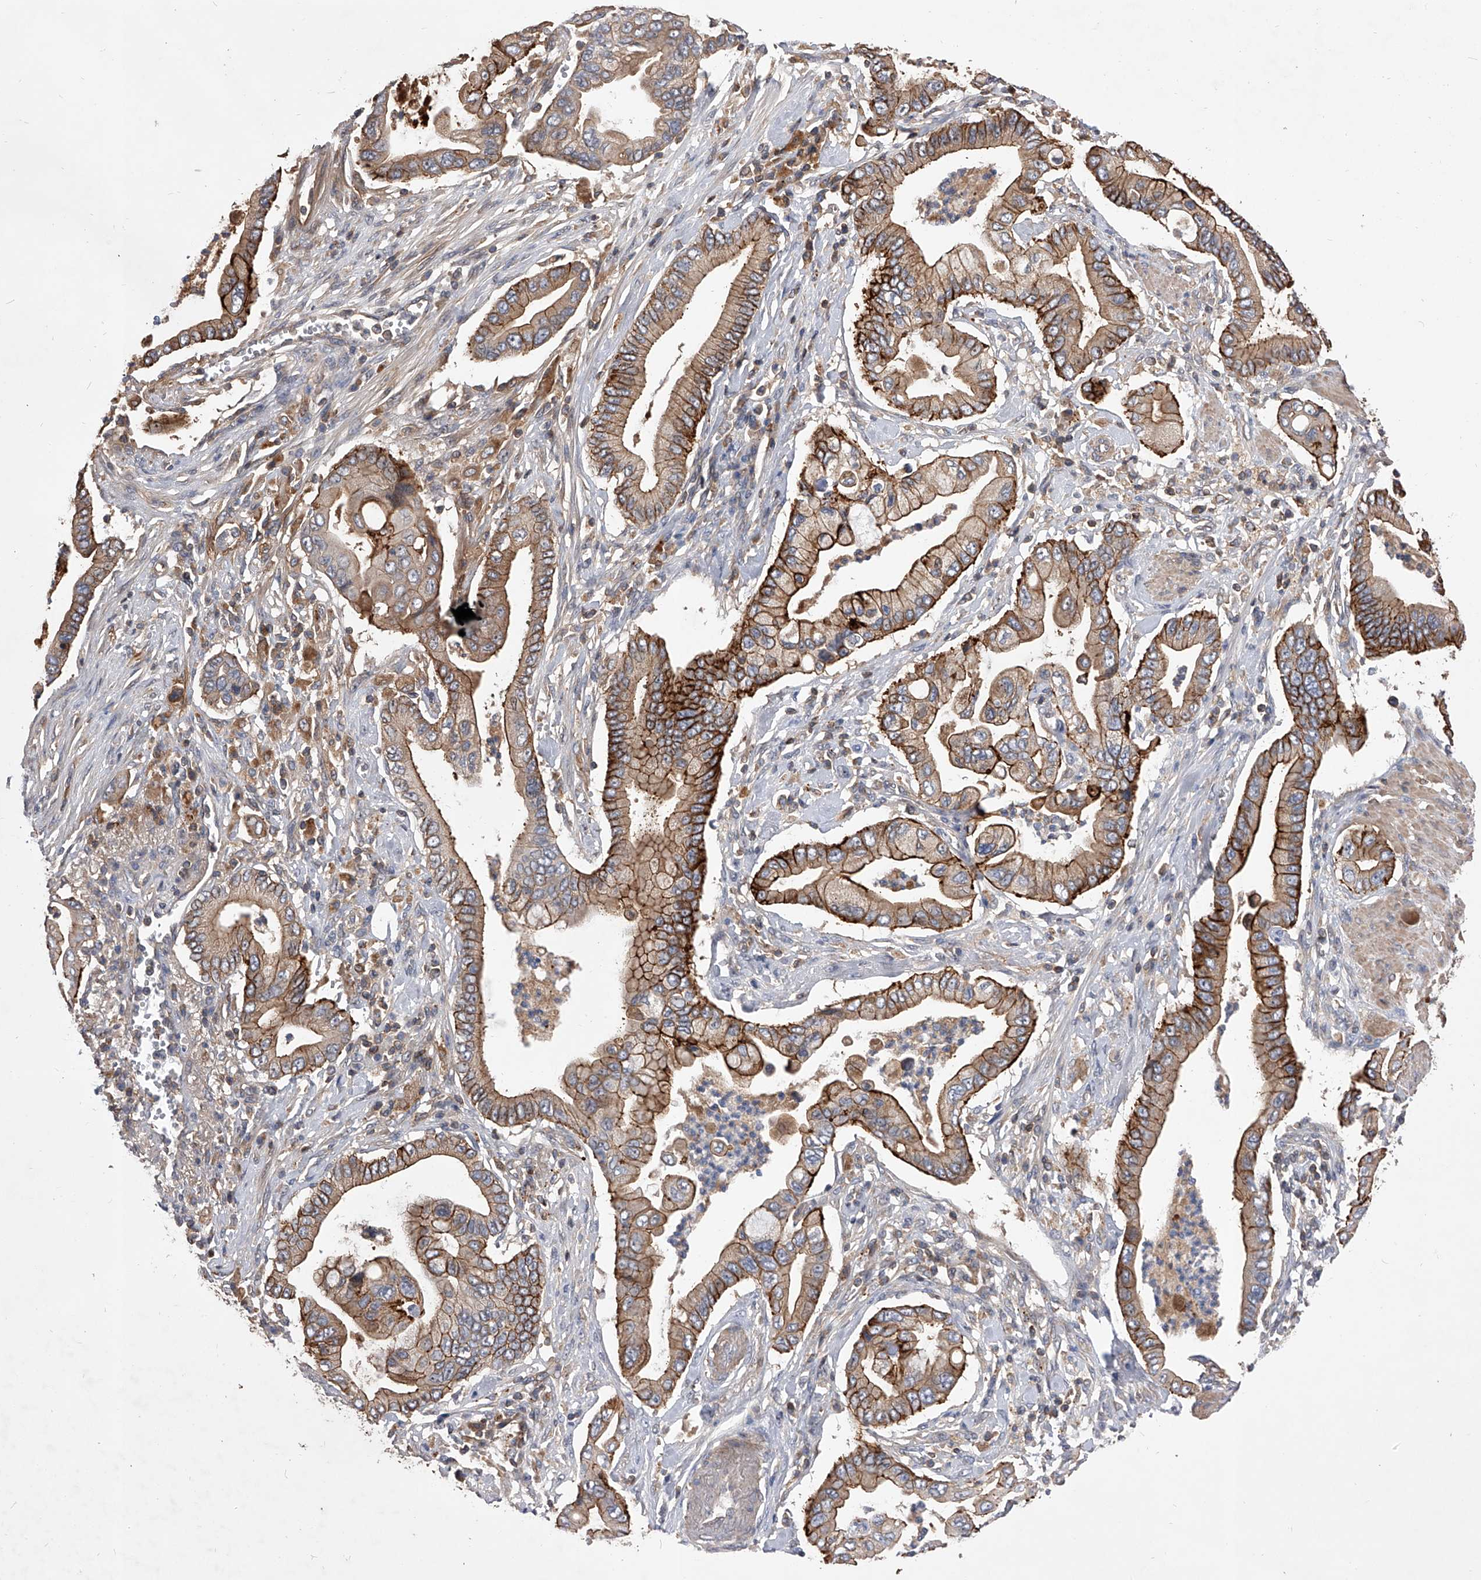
{"staining": {"intensity": "strong", "quantity": ">75%", "location": "cytoplasmic/membranous"}, "tissue": "pancreatic cancer", "cell_type": "Tumor cells", "image_type": "cancer", "snomed": [{"axis": "morphology", "description": "Adenocarcinoma, NOS"}, {"axis": "topography", "description": "Pancreas"}], "caption": "A histopathology image of human pancreatic adenocarcinoma stained for a protein displays strong cytoplasmic/membranous brown staining in tumor cells.", "gene": "CUL7", "patient": {"sex": "male", "age": 78}}